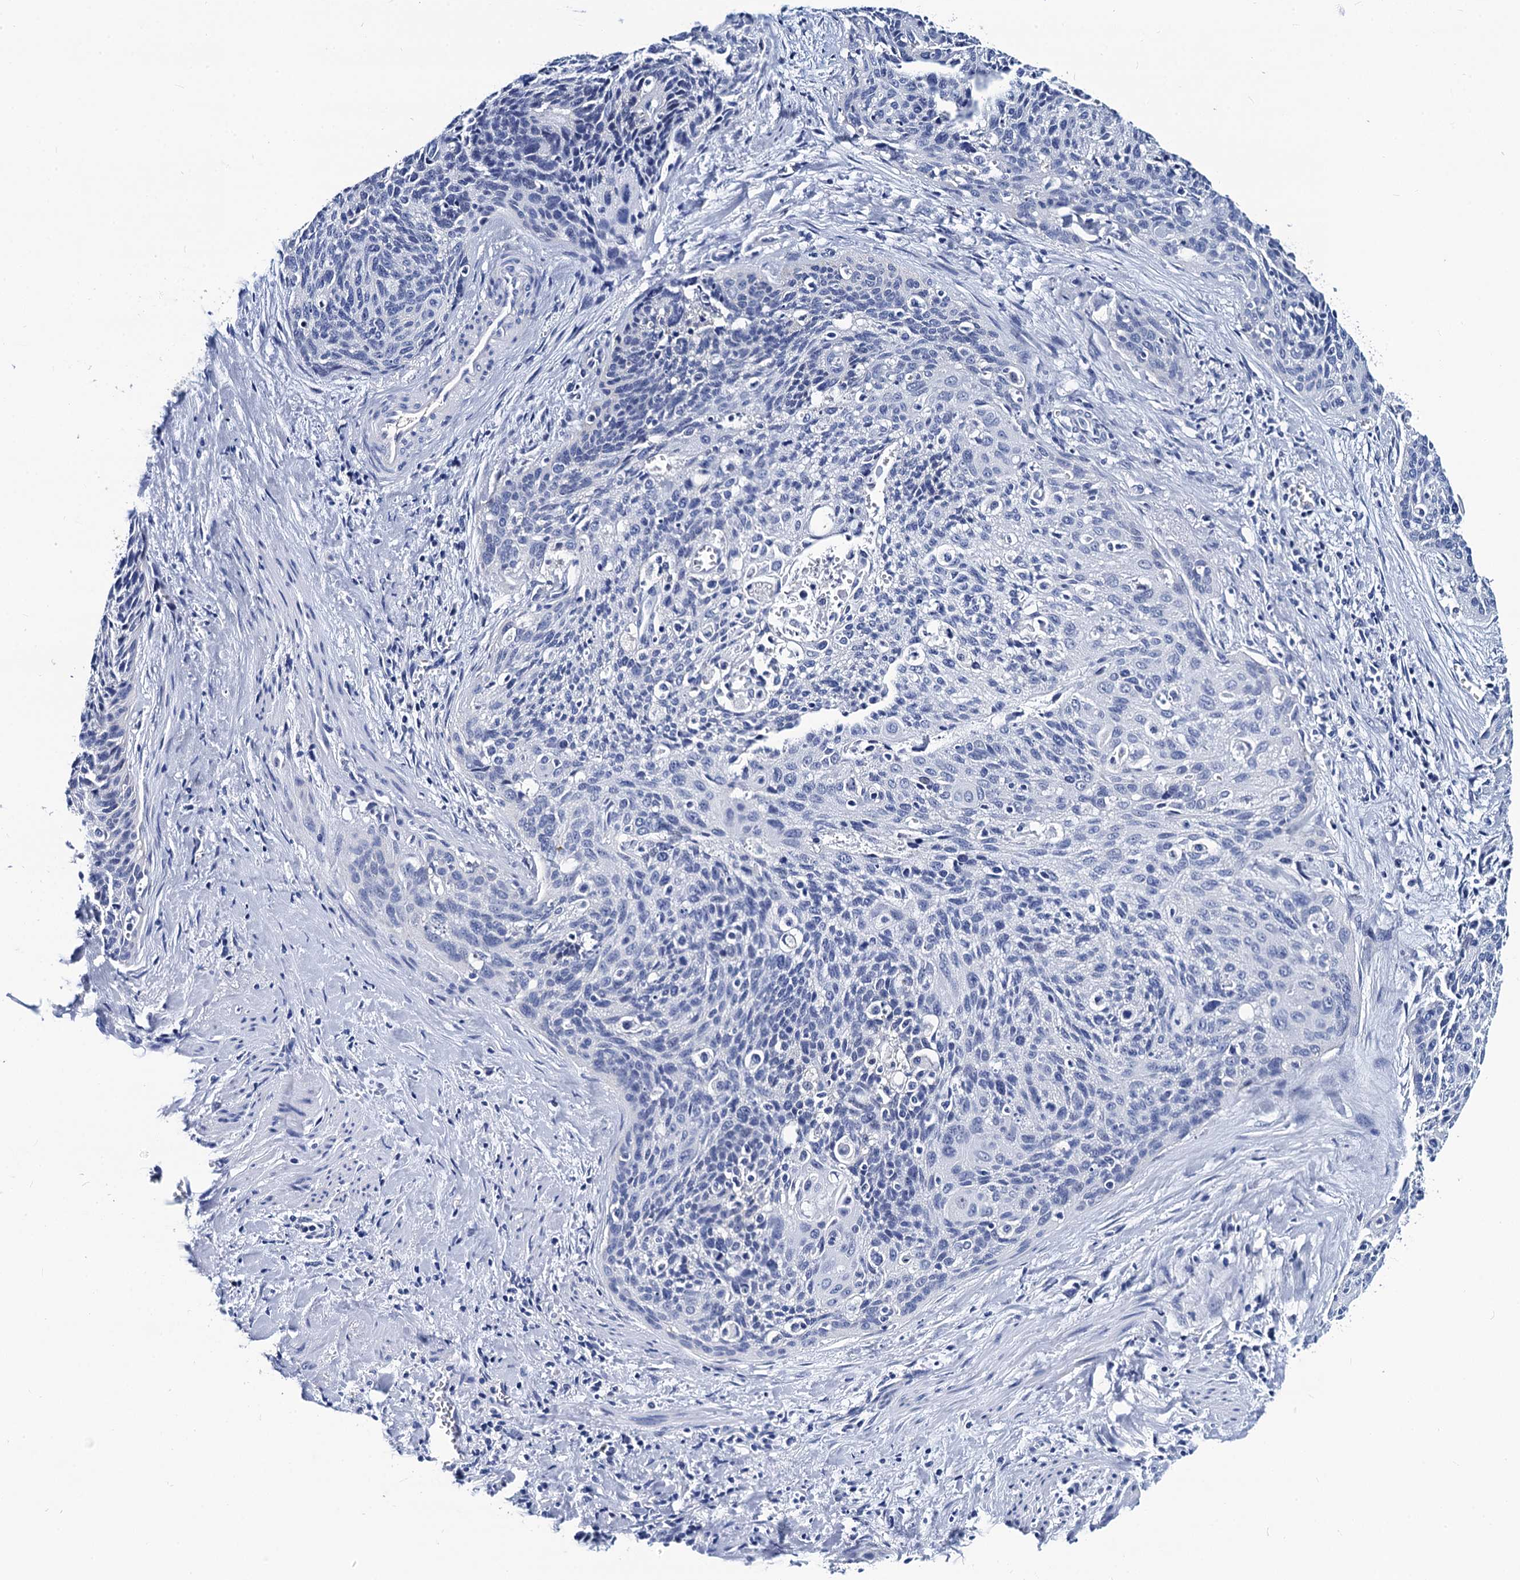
{"staining": {"intensity": "negative", "quantity": "none", "location": "none"}, "tissue": "cervical cancer", "cell_type": "Tumor cells", "image_type": "cancer", "snomed": [{"axis": "morphology", "description": "Squamous cell carcinoma, NOS"}, {"axis": "topography", "description": "Cervix"}], "caption": "The immunohistochemistry (IHC) histopathology image has no significant expression in tumor cells of squamous cell carcinoma (cervical) tissue.", "gene": "LRRC30", "patient": {"sex": "female", "age": 55}}